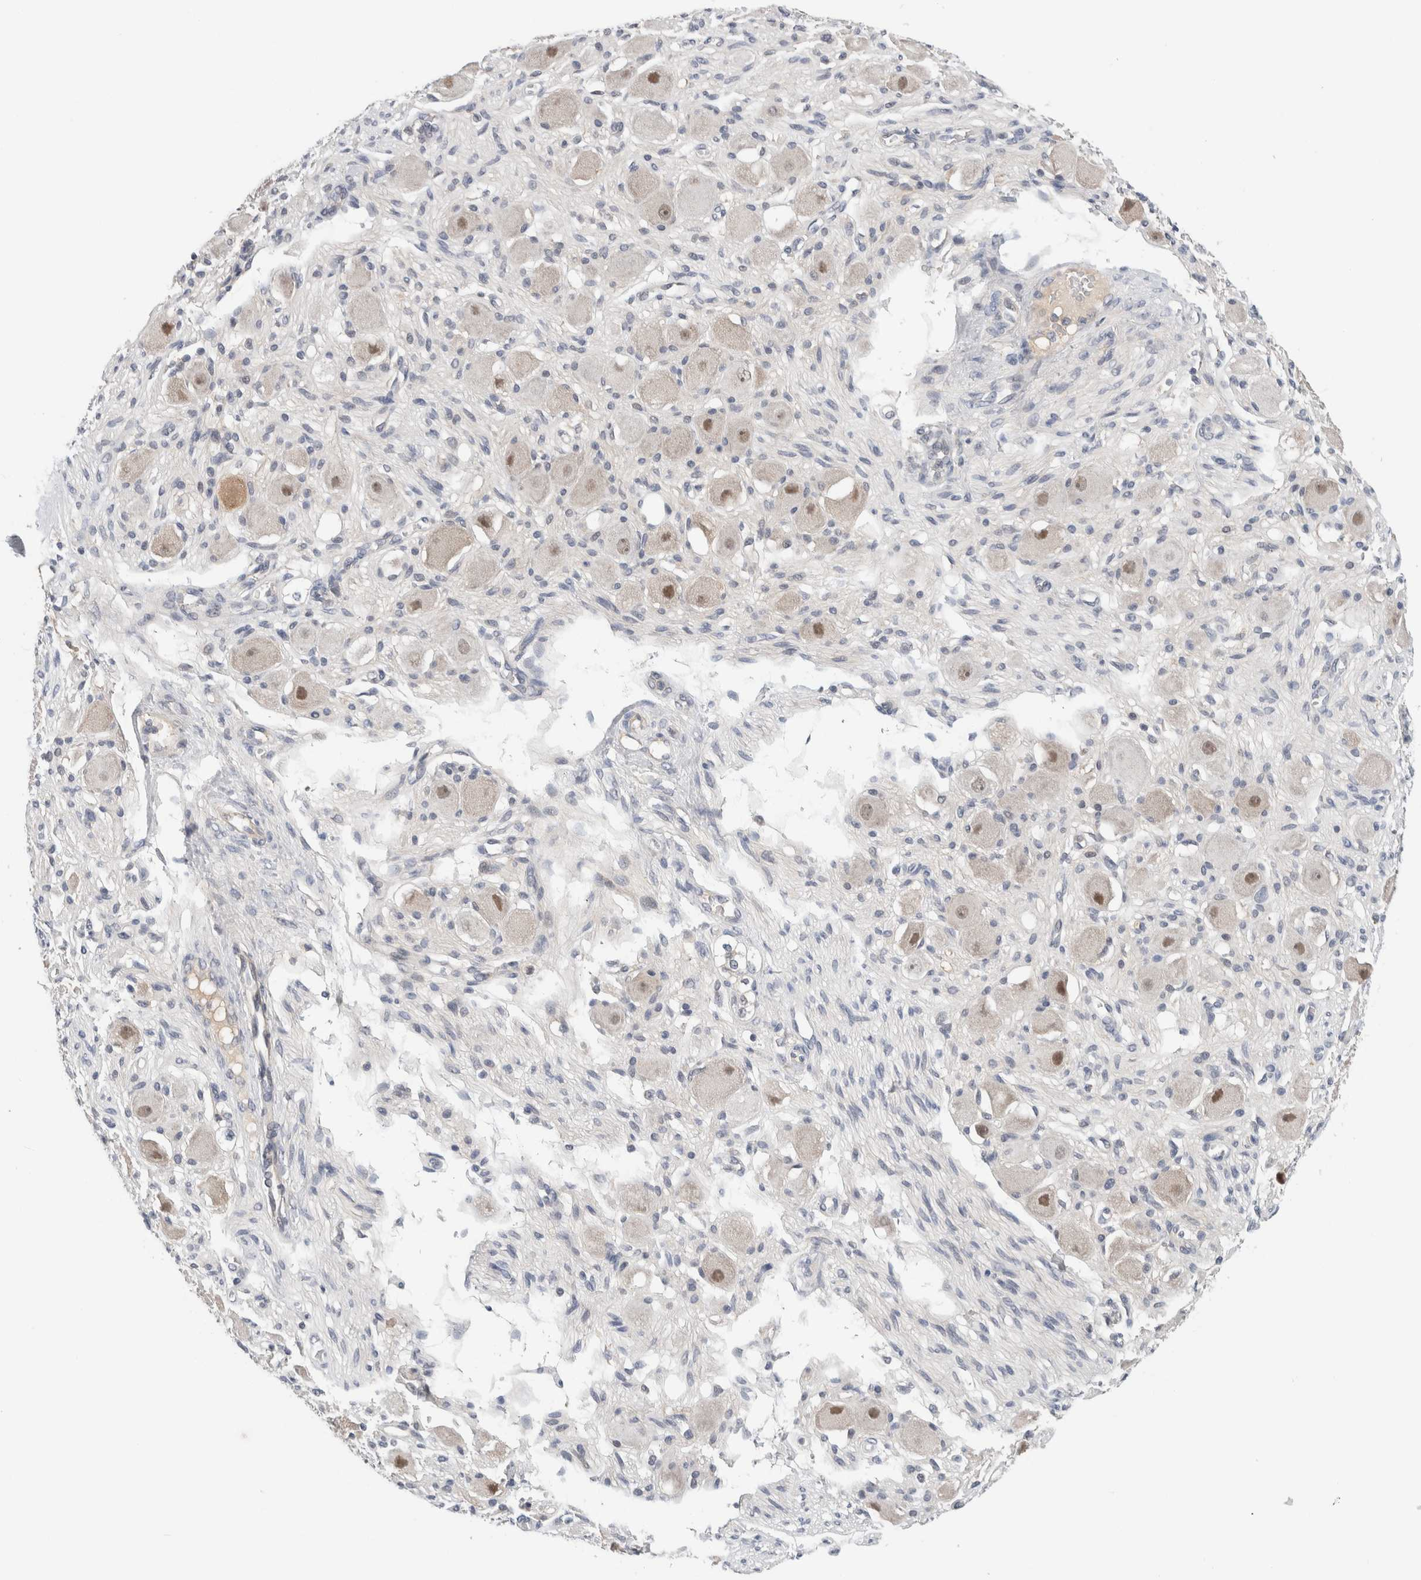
{"staining": {"intensity": "negative", "quantity": "none", "location": "none"}, "tissue": "adipose tissue", "cell_type": "Adipocytes", "image_type": "normal", "snomed": [{"axis": "morphology", "description": "Normal tissue, NOS"}, {"axis": "topography", "description": "Kidney"}, {"axis": "topography", "description": "Peripheral nerve tissue"}], "caption": "The histopathology image shows no significant expression in adipocytes of adipose tissue.", "gene": "HCN3", "patient": {"sex": "male", "age": 7}}